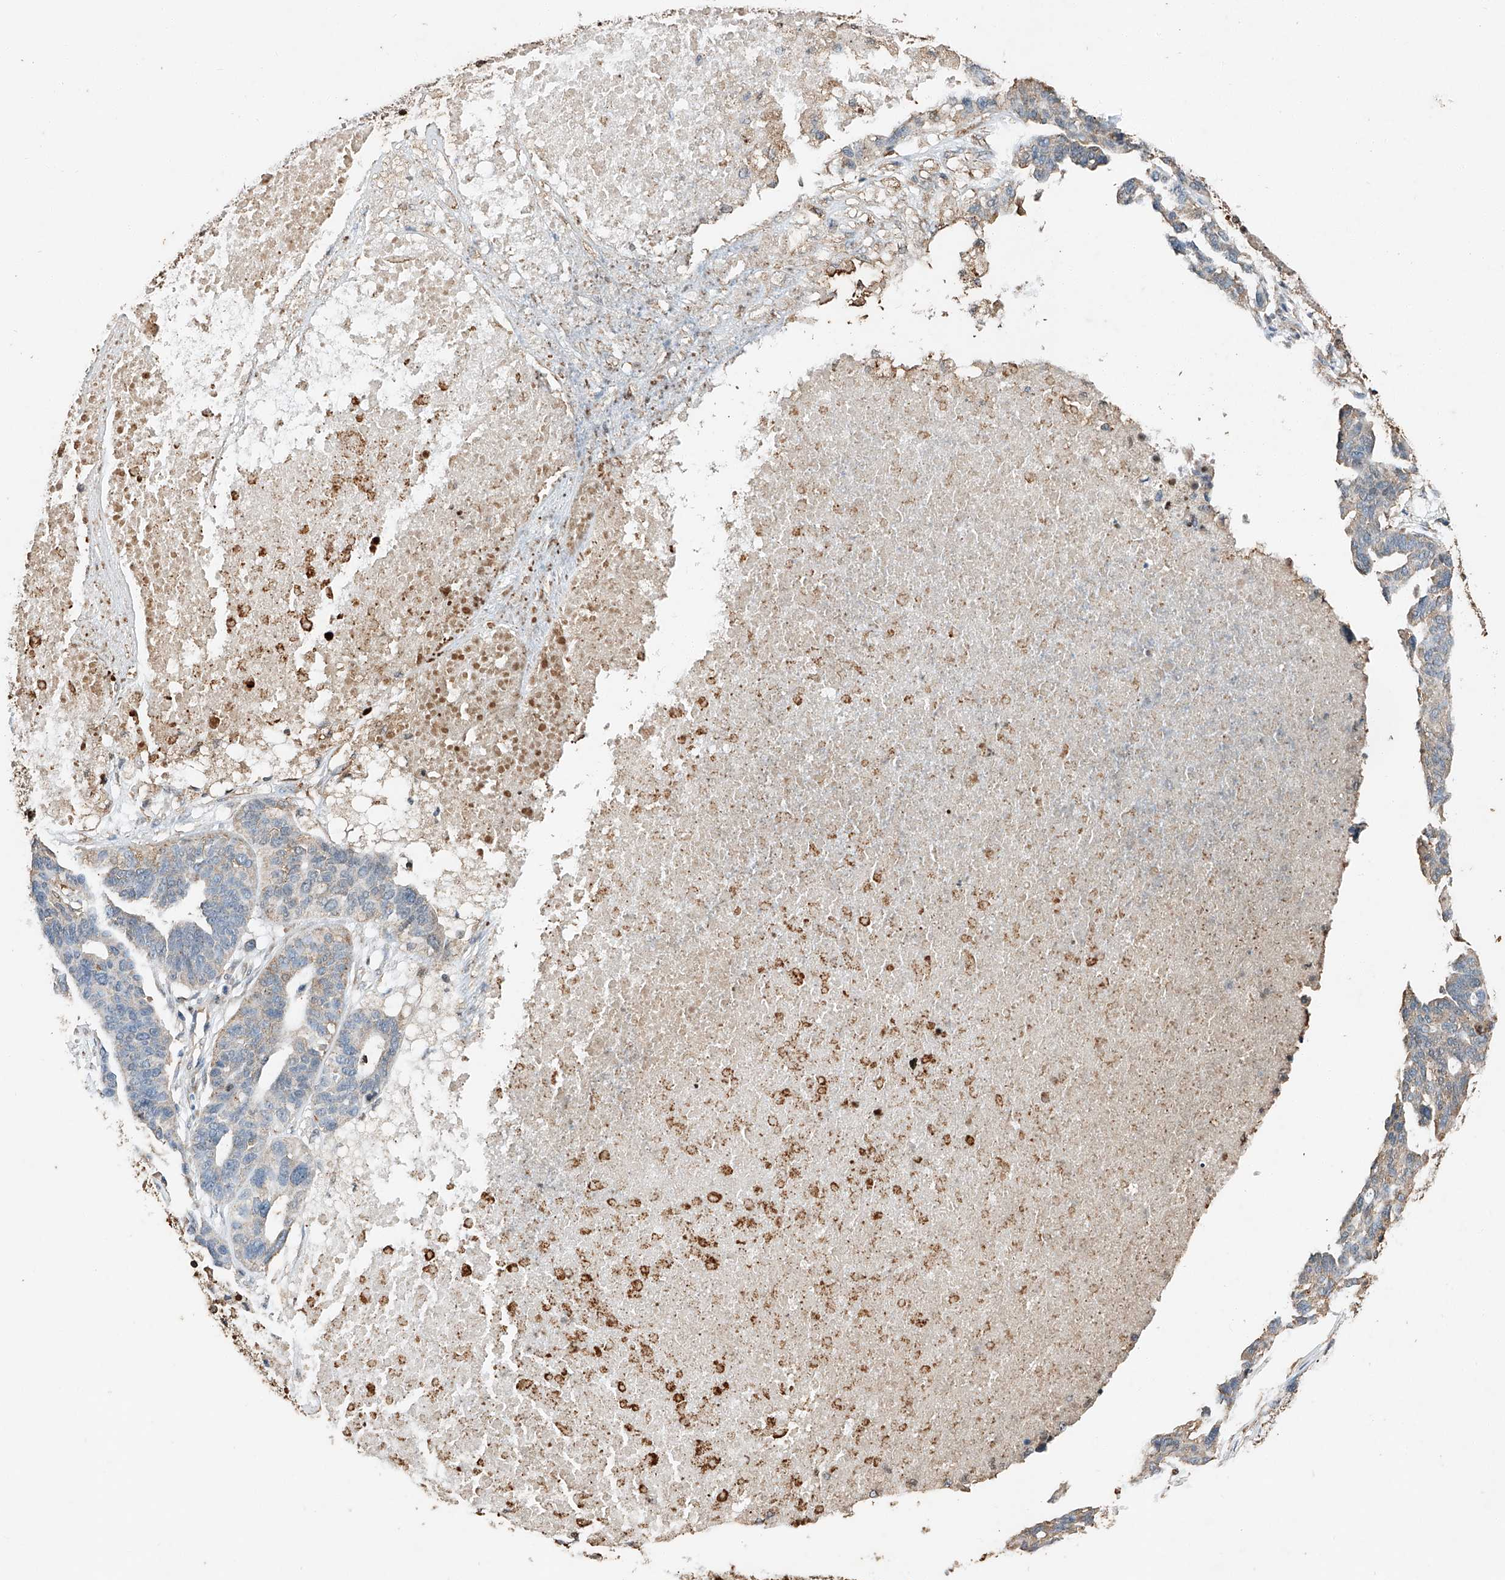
{"staining": {"intensity": "weak", "quantity": "25%-75%", "location": "cytoplasmic/membranous"}, "tissue": "ovarian cancer", "cell_type": "Tumor cells", "image_type": "cancer", "snomed": [{"axis": "morphology", "description": "Cystadenocarcinoma, serous, NOS"}, {"axis": "topography", "description": "Ovary"}], "caption": "Protein staining of ovarian cancer tissue shows weak cytoplasmic/membranous staining in about 25%-75% of tumor cells.", "gene": "CTDP1", "patient": {"sex": "female", "age": 59}}